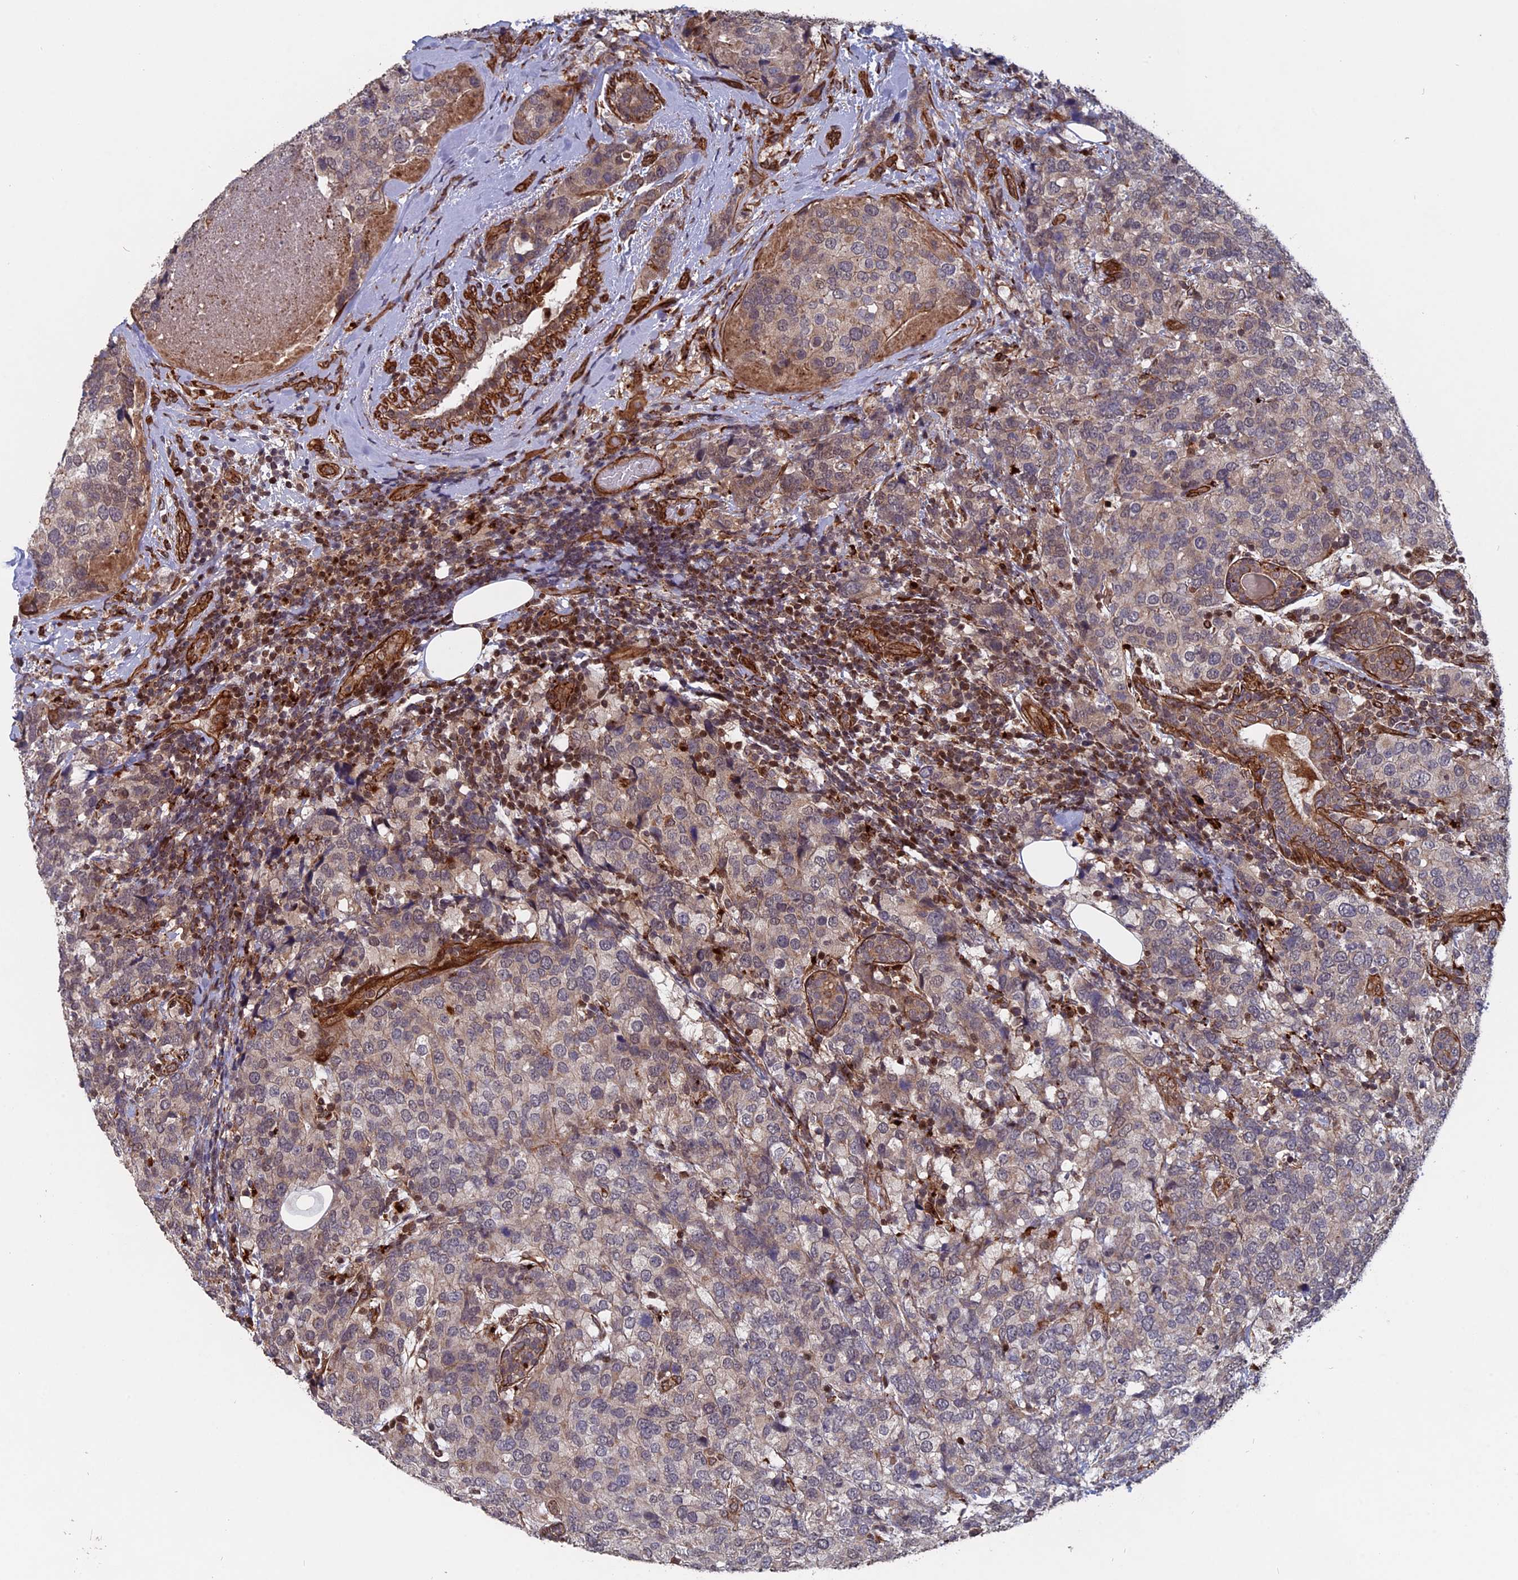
{"staining": {"intensity": "weak", "quantity": "<25%", "location": "cytoplasmic/membranous"}, "tissue": "breast cancer", "cell_type": "Tumor cells", "image_type": "cancer", "snomed": [{"axis": "morphology", "description": "Lobular carcinoma"}, {"axis": "topography", "description": "Breast"}], "caption": "Immunohistochemical staining of human breast cancer (lobular carcinoma) demonstrates no significant expression in tumor cells.", "gene": "NOSIP", "patient": {"sex": "female", "age": 59}}